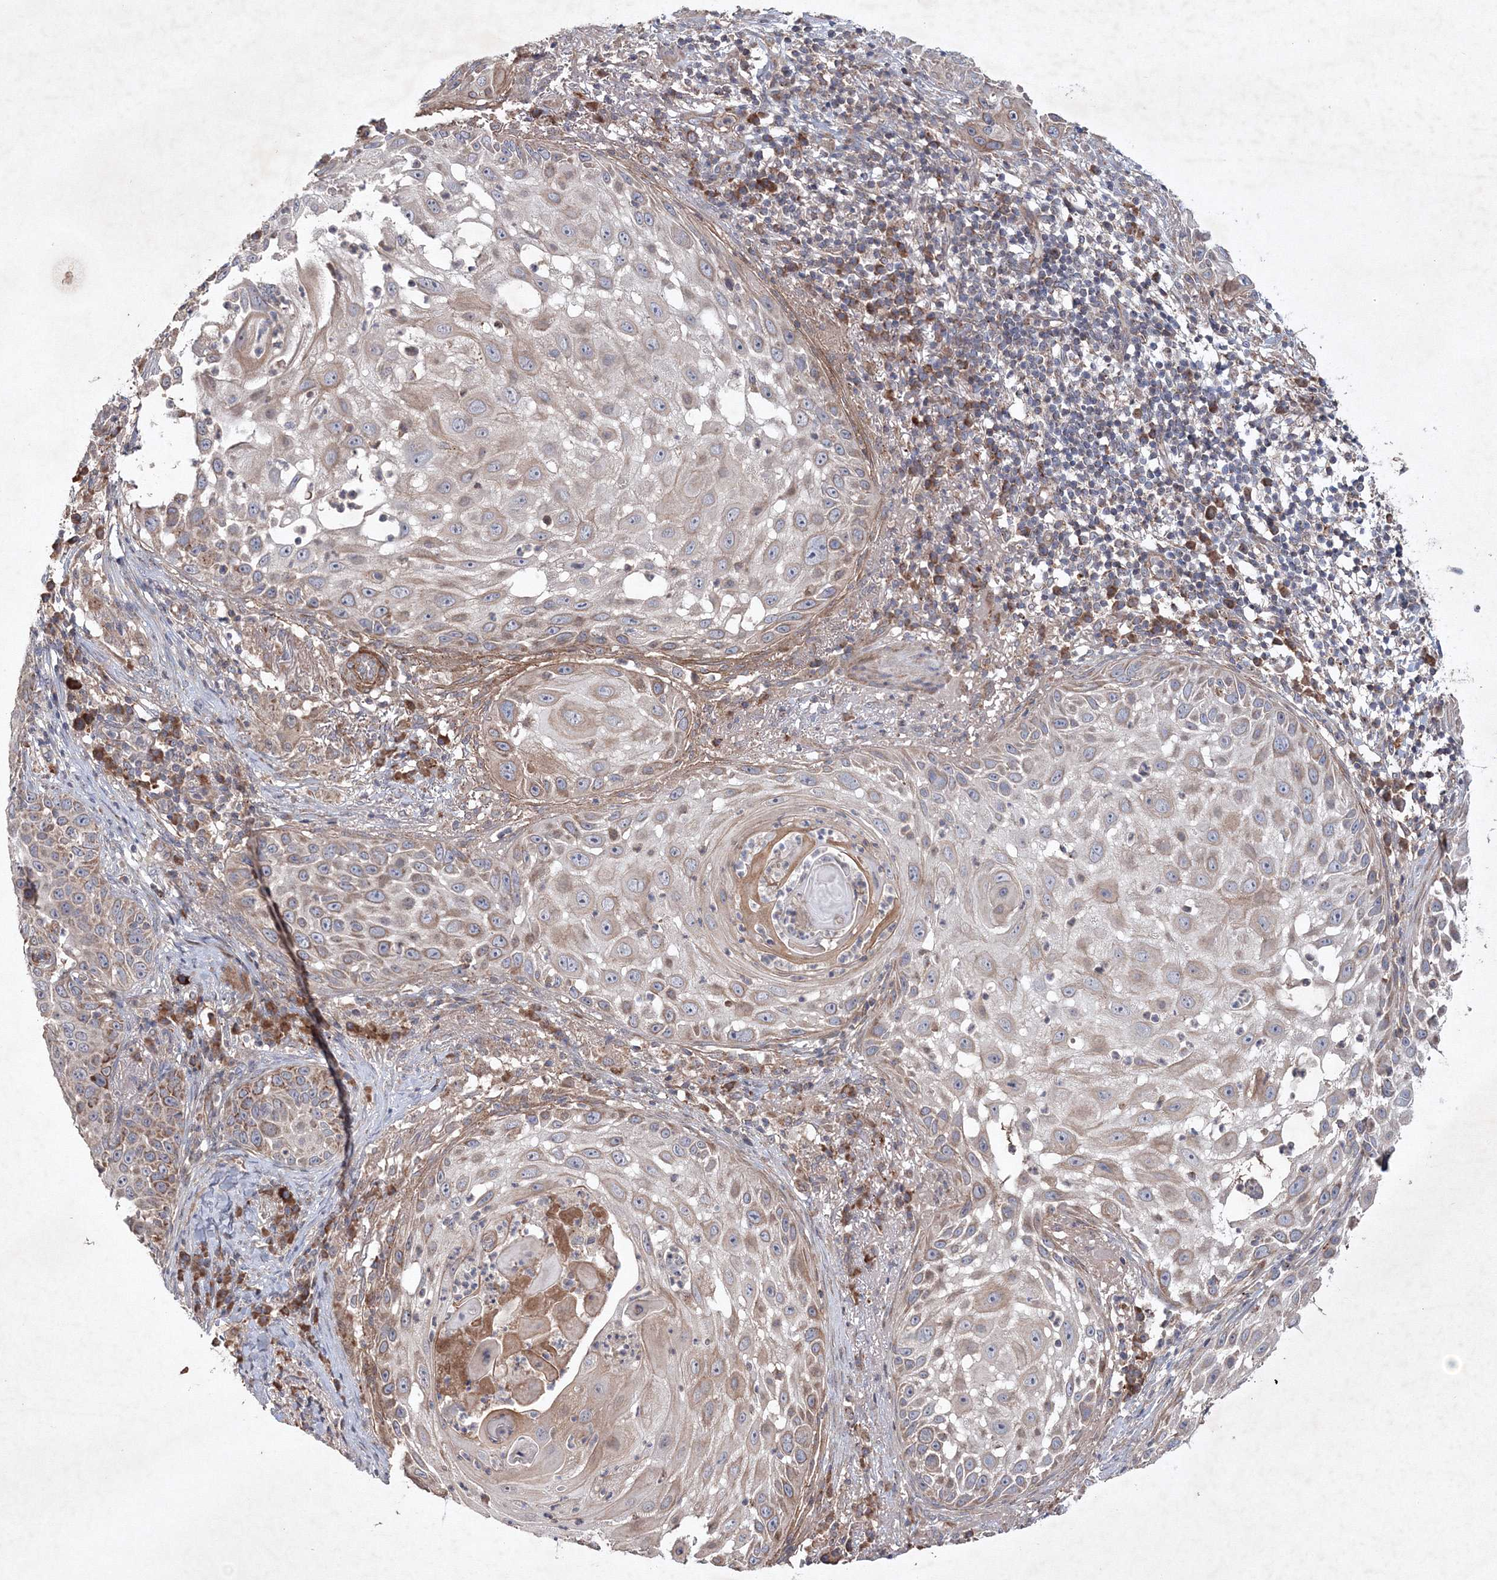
{"staining": {"intensity": "weak", "quantity": ">75%", "location": "cytoplasmic/membranous"}, "tissue": "skin cancer", "cell_type": "Tumor cells", "image_type": "cancer", "snomed": [{"axis": "morphology", "description": "Squamous cell carcinoma, NOS"}, {"axis": "topography", "description": "Skin"}], "caption": "IHC (DAB (3,3'-diaminobenzidine)) staining of human squamous cell carcinoma (skin) shows weak cytoplasmic/membranous protein staining in about >75% of tumor cells.", "gene": "NOA1", "patient": {"sex": "female", "age": 44}}